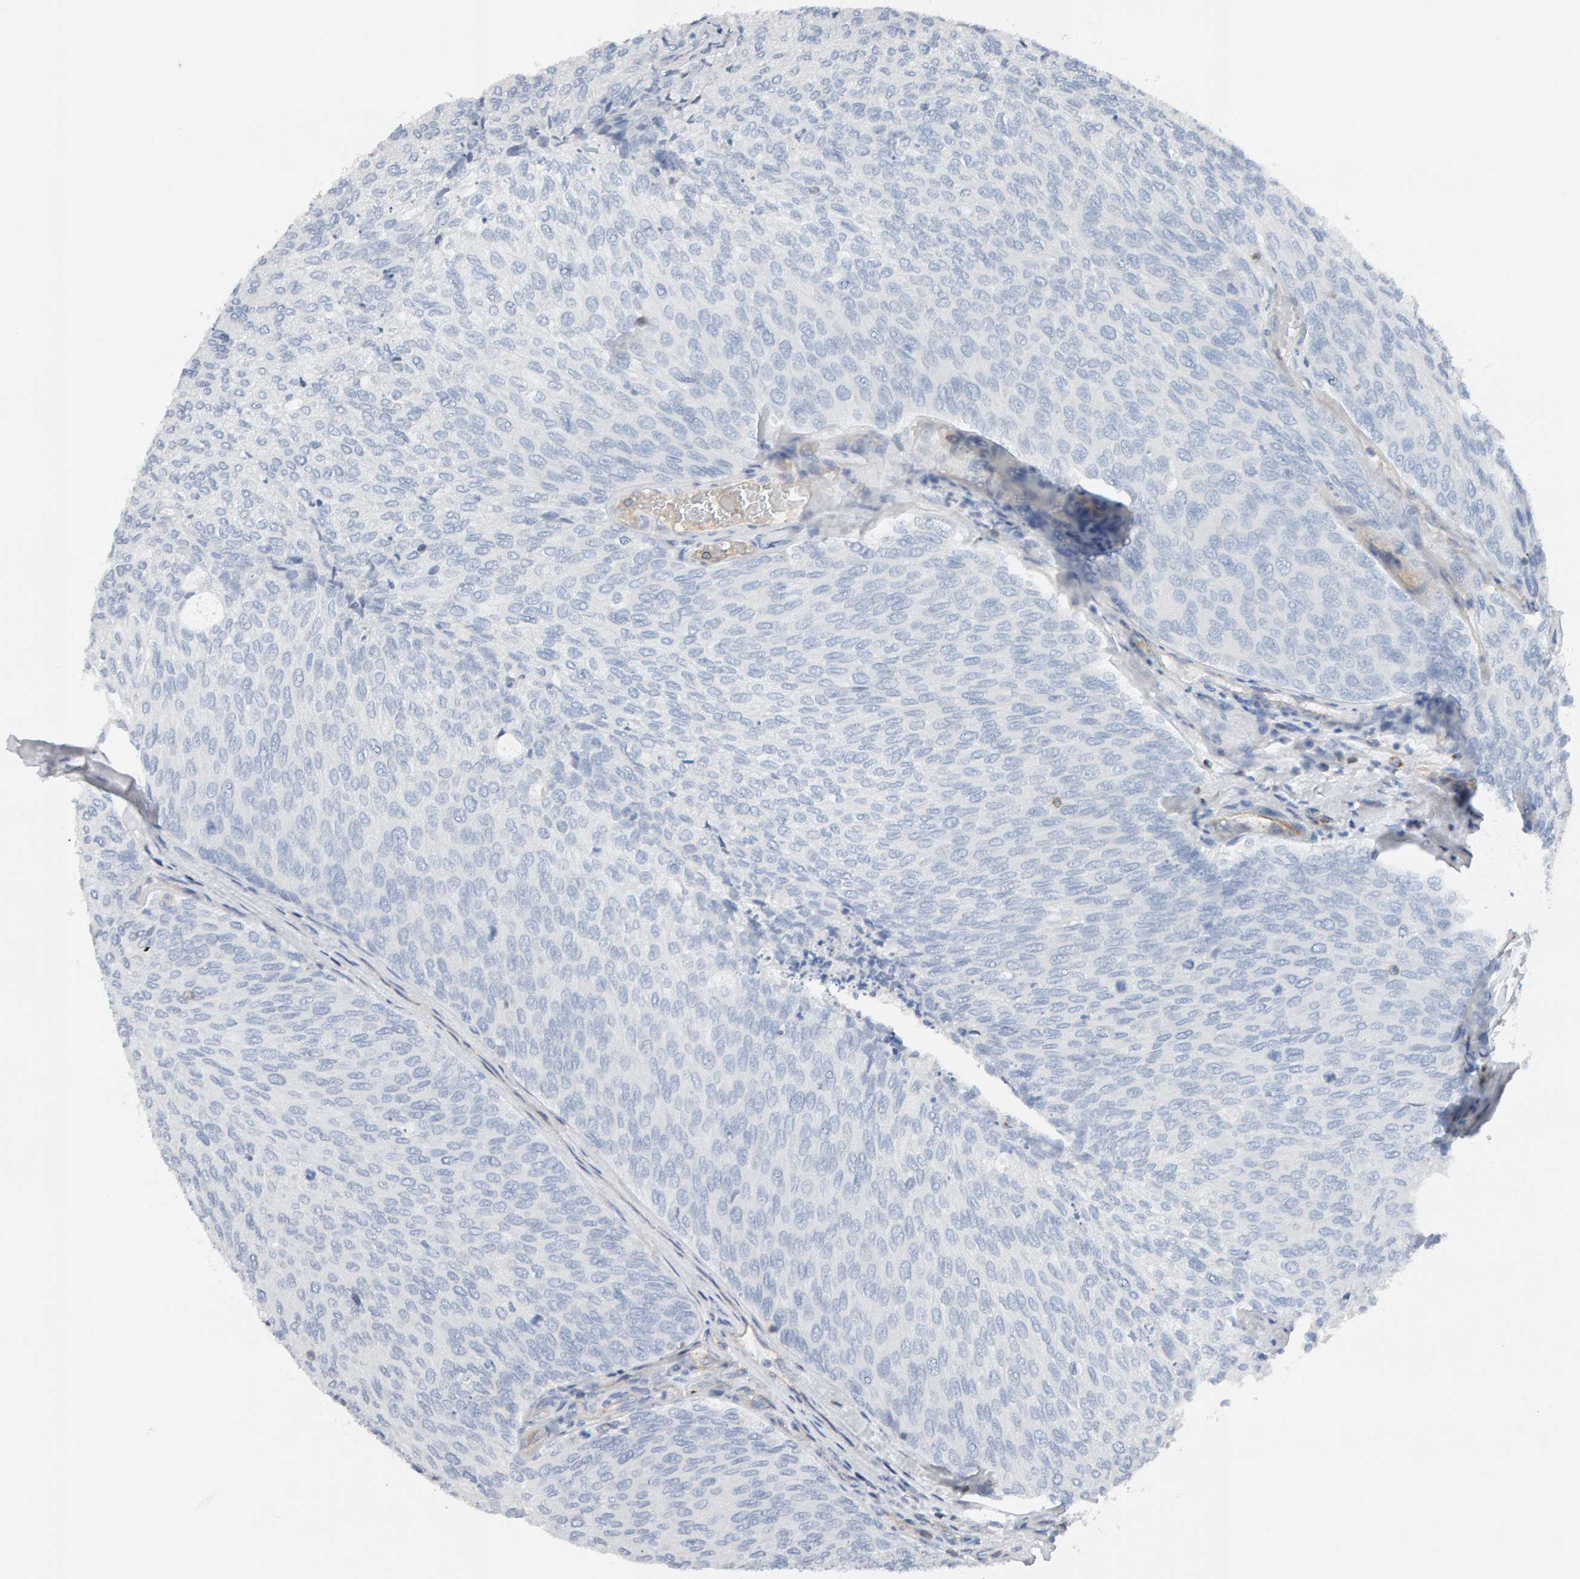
{"staining": {"intensity": "negative", "quantity": "none", "location": "none"}, "tissue": "urothelial cancer", "cell_type": "Tumor cells", "image_type": "cancer", "snomed": [{"axis": "morphology", "description": "Urothelial carcinoma, Low grade"}, {"axis": "topography", "description": "Urinary bladder"}], "caption": "Tumor cells show no significant staining in urothelial cancer.", "gene": "FYN", "patient": {"sex": "female", "age": 79}}